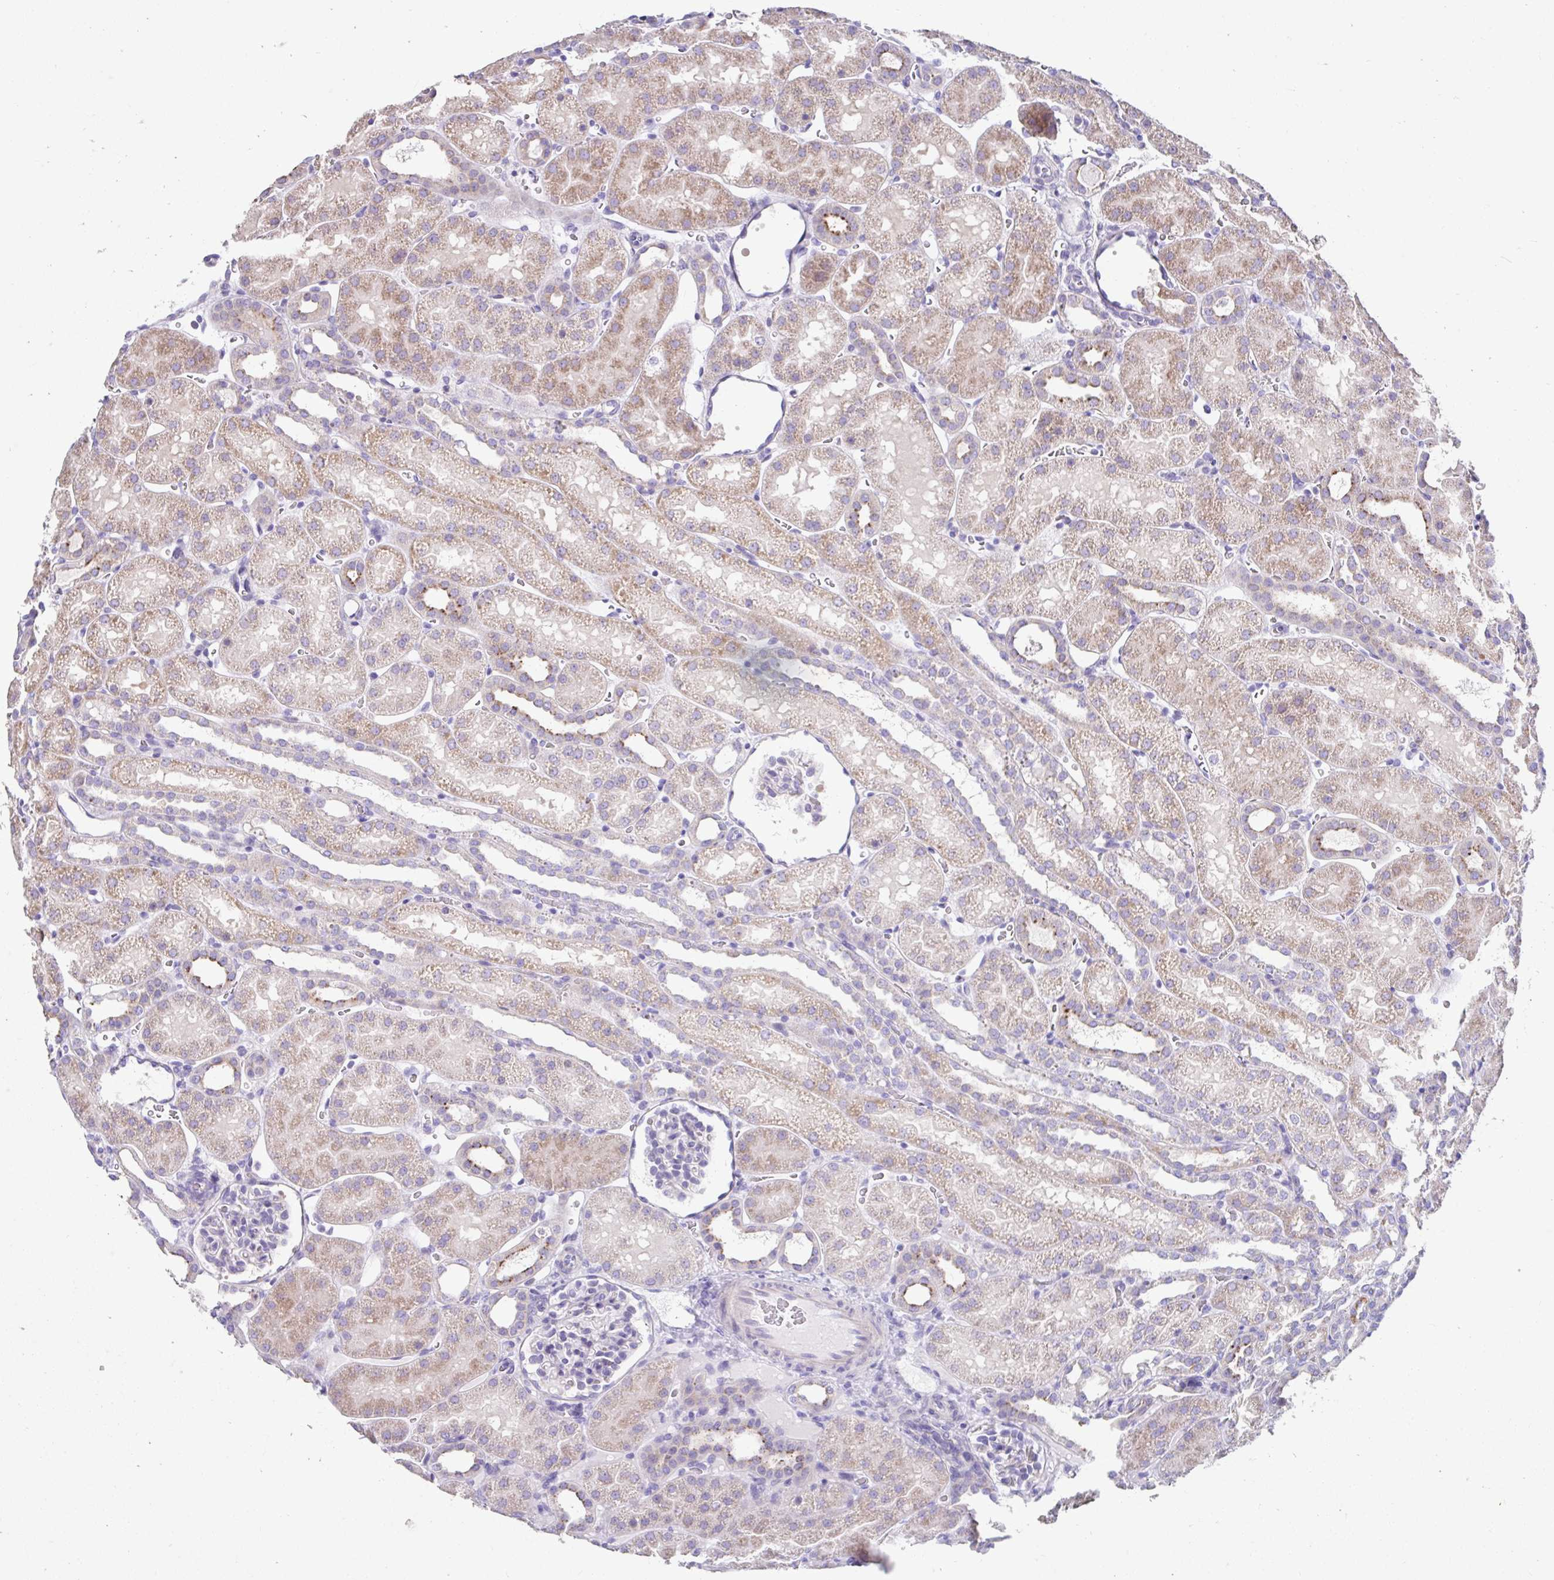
{"staining": {"intensity": "negative", "quantity": "none", "location": "none"}, "tissue": "kidney", "cell_type": "Cells in glomeruli", "image_type": "normal", "snomed": [{"axis": "morphology", "description": "Normal tissue, NOS"}, {"axis": "topography", "description": "Kidney"}], "caption": "The micrograph displays no significant expression in cells in glomeruli of kidney. (DAB immunohistochemistry visualized using brightfield microscopy, high magnification).", "gene": "ZNF33A", "patient": {"sex": "male", "age": 2}}